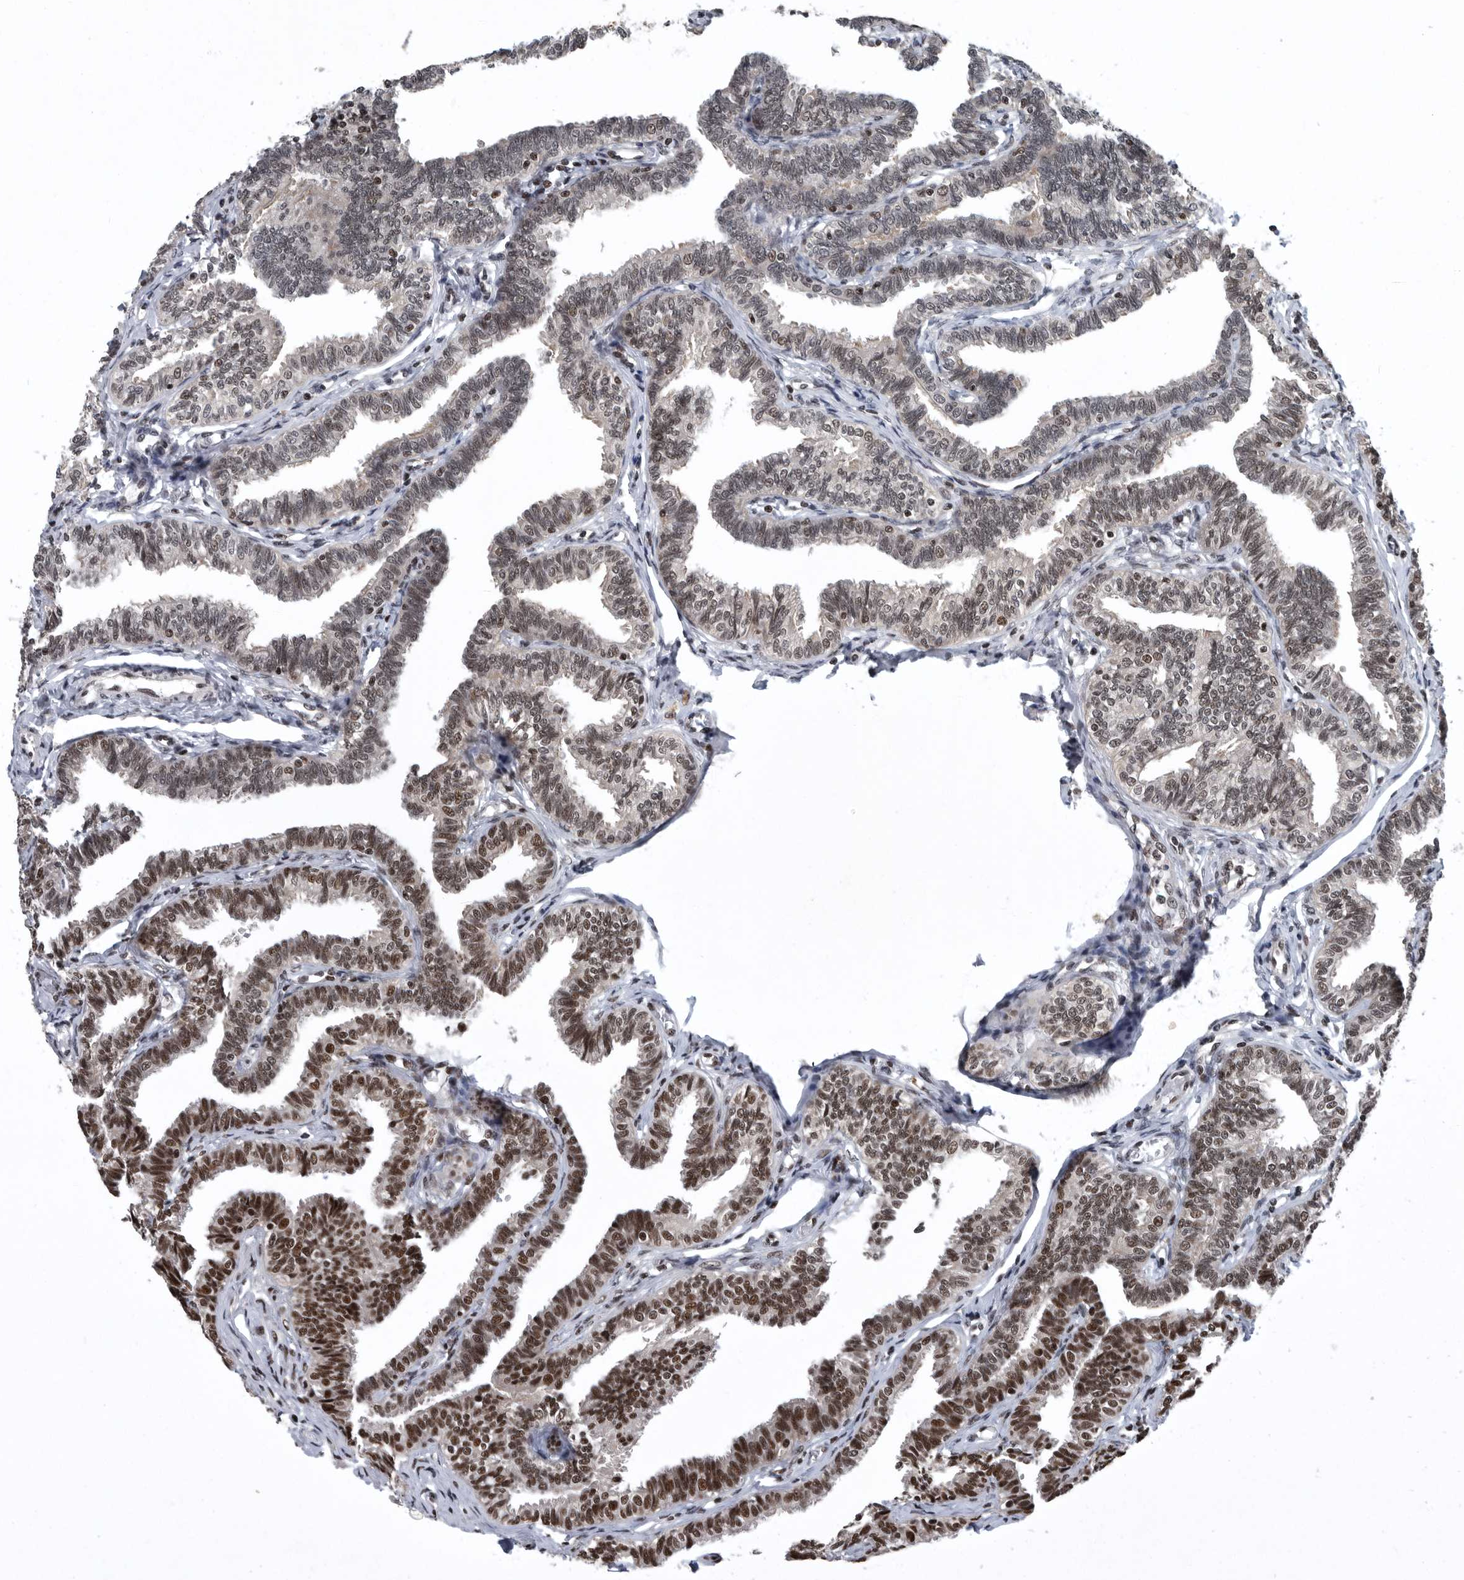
{"staining": {"intensity": "strong", "quantity": ">75%", "location": "nuclear"}, "tissue": "fallopian tube", "cell_type": "Glandular cells", "image_type": "normal", "snomed": [{"axis": "morphology", "description": "Normal tissue, NOS"}, {"axis": "topography", "description": "Fallopian tube"}, {"axis": "topography", "description": "Ovary"}], "caption": "Immunohistochemical staining of unremarkable human fallopian tube displays strong nuclear protein expression in approximately >75% of glandular cells. Nuclei are stained in blue.", "gene": "SENP7", "patient": {"sex": "female", "age": 23}}